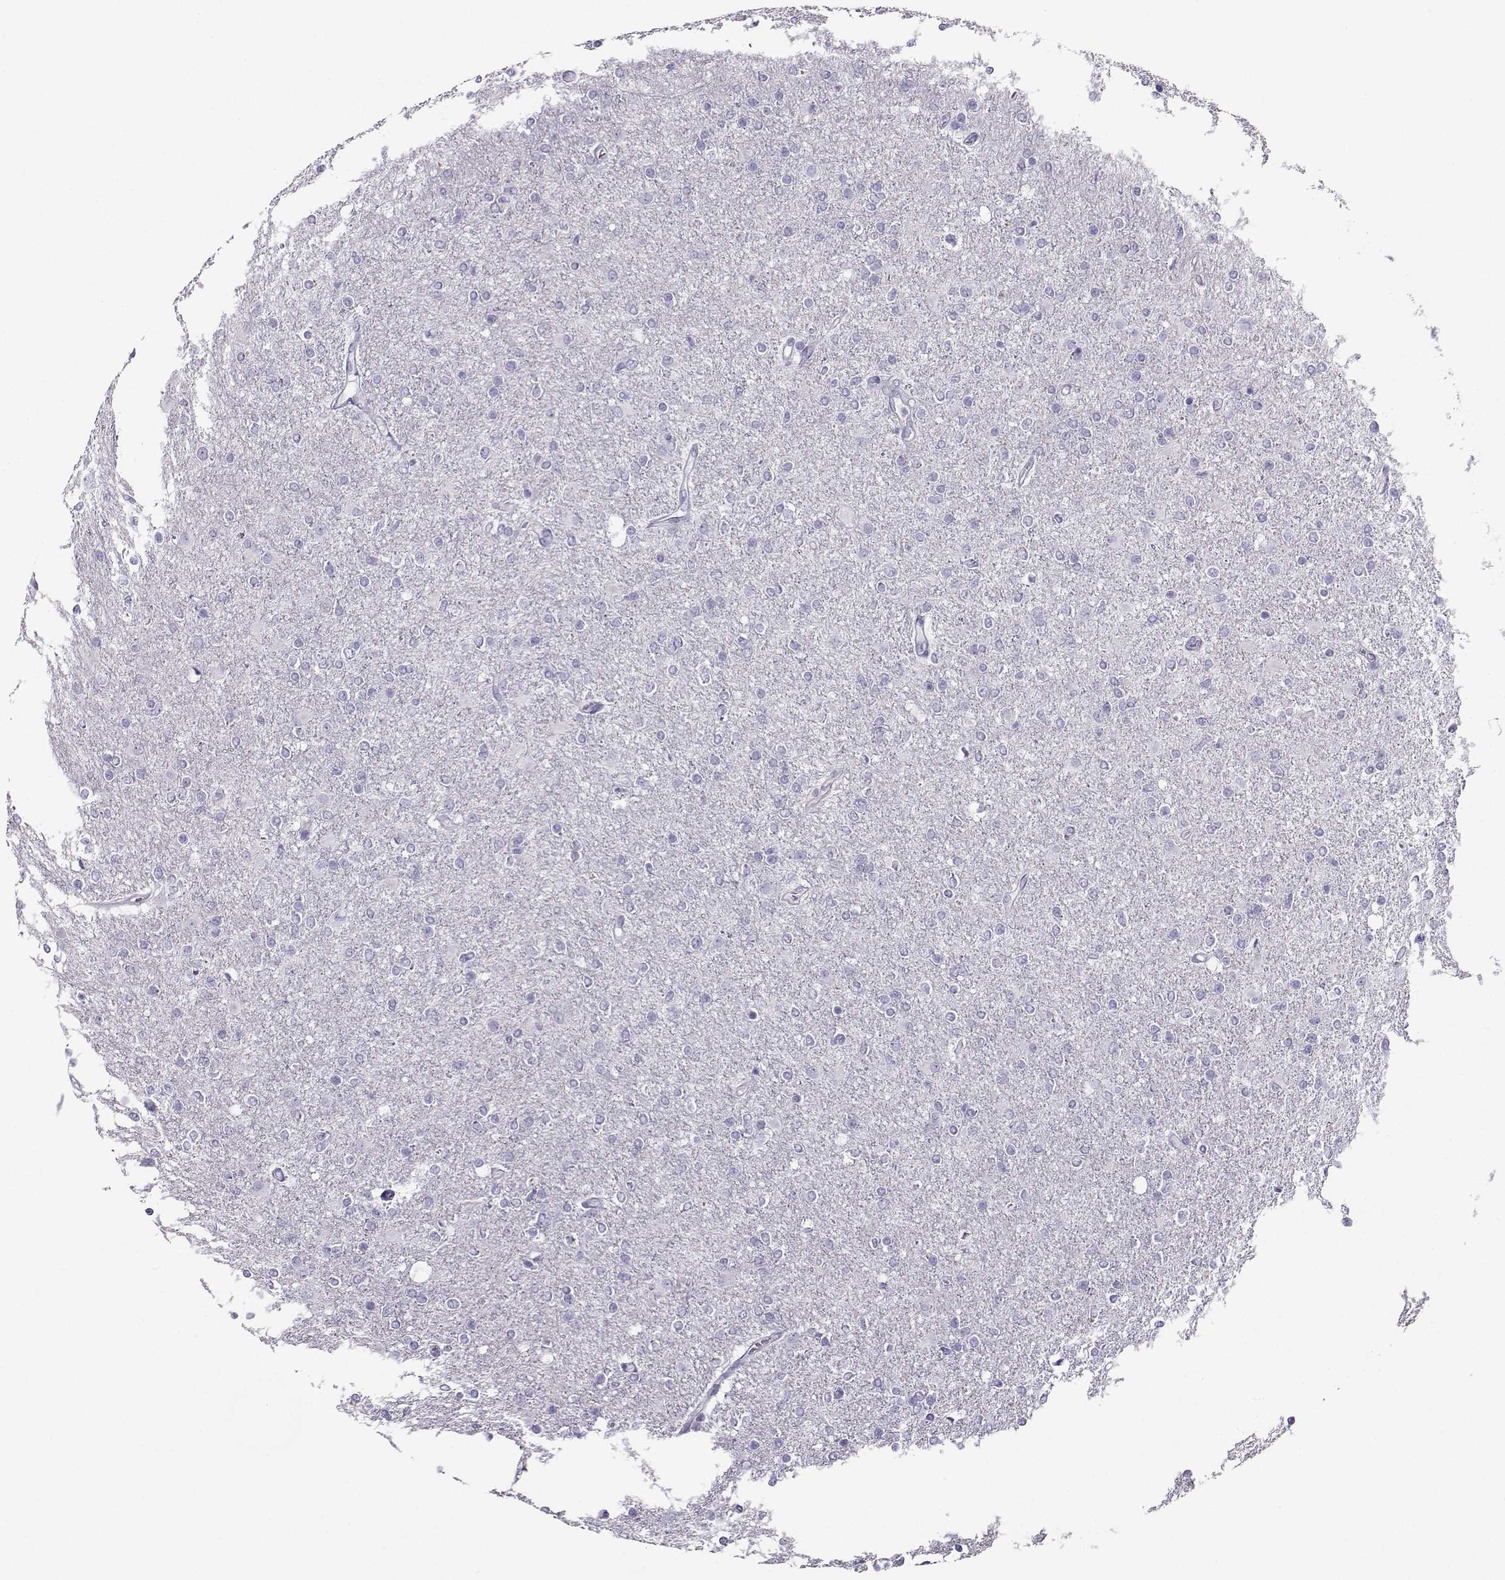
{"staining": {"intensity": "negative", "quantity": "none", "location": "none"}, "tissue": "glioma", "cell_type": "Tumor cells", "image_type": "cancer", "snomed": [{"axis": "morphology", "description": "Glioma, malignant, High grade"}, {"axis": "topography", "description": "Cerebral cortex"}], "caption": "An image of malignant high-grade glioma stained for a protein displays no brown staining in tumor cells.", "gene": "PGK1", "patient": {"sex": "male", "age": 70}}